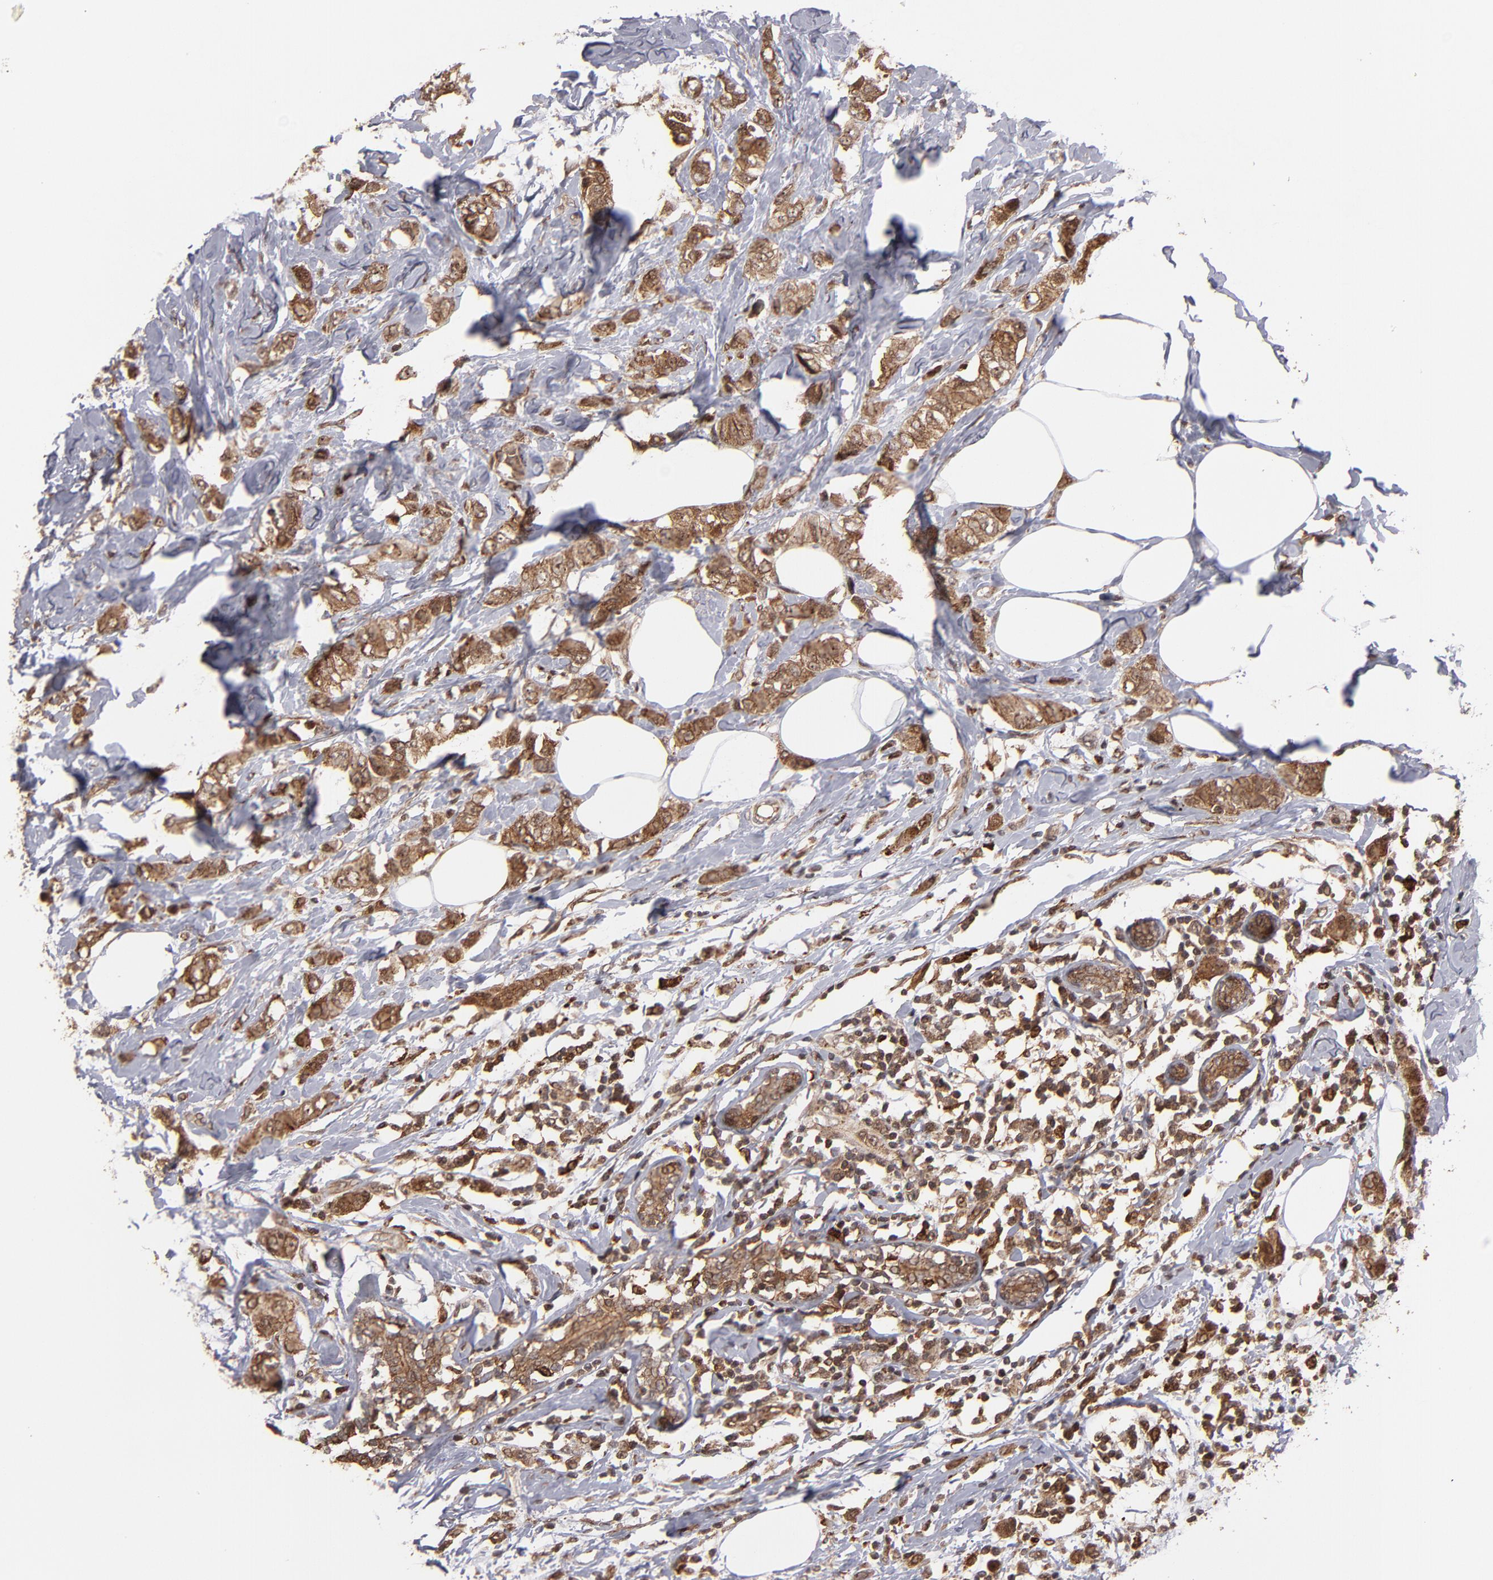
{"staining": {"intensity": "strong", "quantity": ">75%", "location": "cytoplasmic/membranous"}, "tissue": "breast cancer", "cell_type": "Tumor cells", "image_type": "cancer", "snomed": [{"axis": "morphology", "description": "Normal tissue, NOS"}, {"axis": "morphology", "description": "Duct carcinoma"}, {"axis": "topography", "description": "Breast"}], "caption": "Infiltrating ductal carcinoma (breast) was stained to show a protein in brown. There is high levels of strong cytoplasmic/membranous positivity in approximately >75% of tumor cells. (brown staining indicates protein expression, while blue staining denotes nuclei).", "gene": "RGS6", "patient": {"sex": "female", "age": 50}}